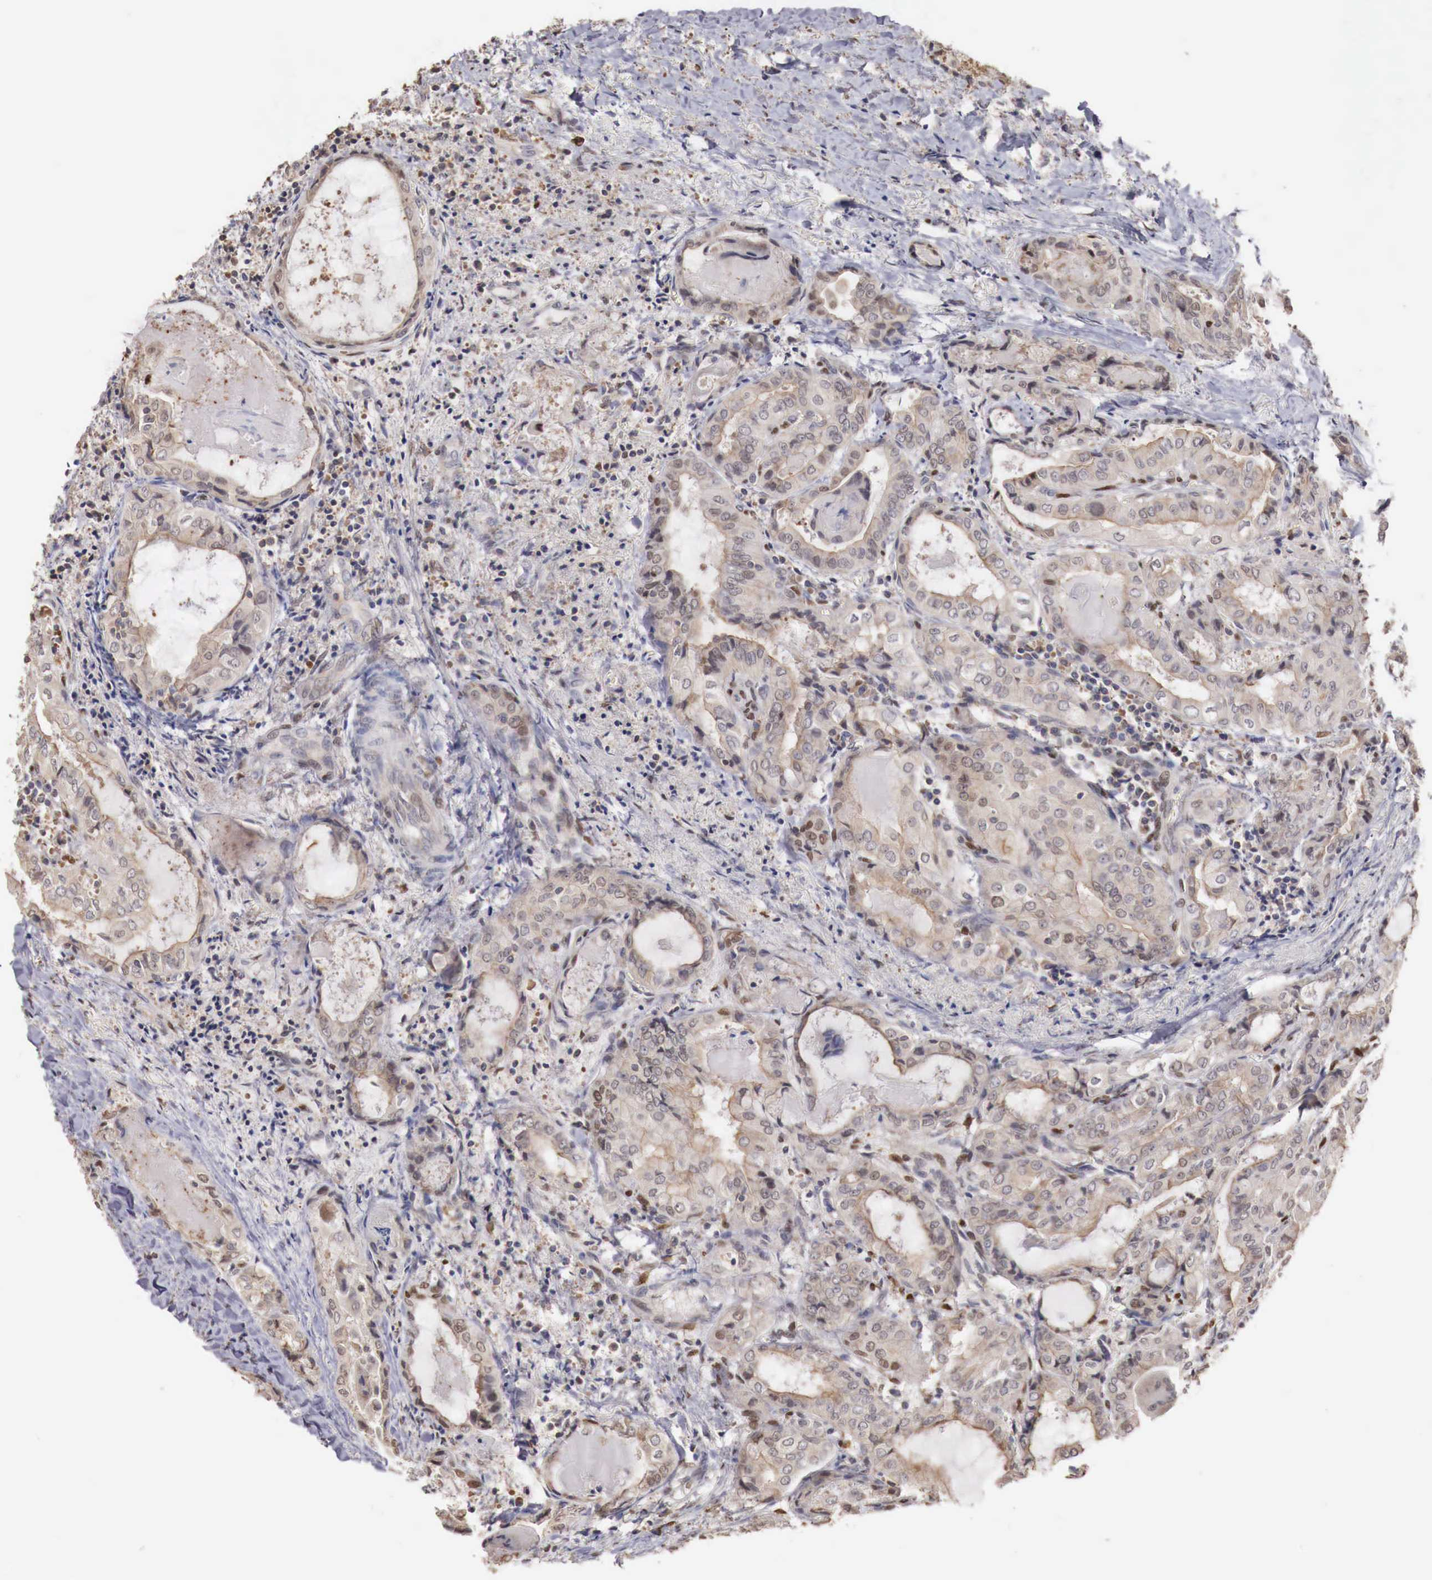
{"staining": {"intensity": "weak", "quantity": "<25%", "location": "cytoplasmic/membranous"}, "tissue": "thyroid cancer", "cell_type": "Tumor cells", "image_type": "cancer", "snomed": [{"axis": "morphology", "description": "Papillary adenocarcinoma, NOS"}, {"axis": "topography", "description": "Thyroid gland"}], "caption": "Human thyroid cancer (papillary adenocarcinoma) stained for a protein using immunohistochemistry exhibits no staining in tumor cells.", "gene": "KHDRBS2", "patient": {"sex": "female", "age": 71}}